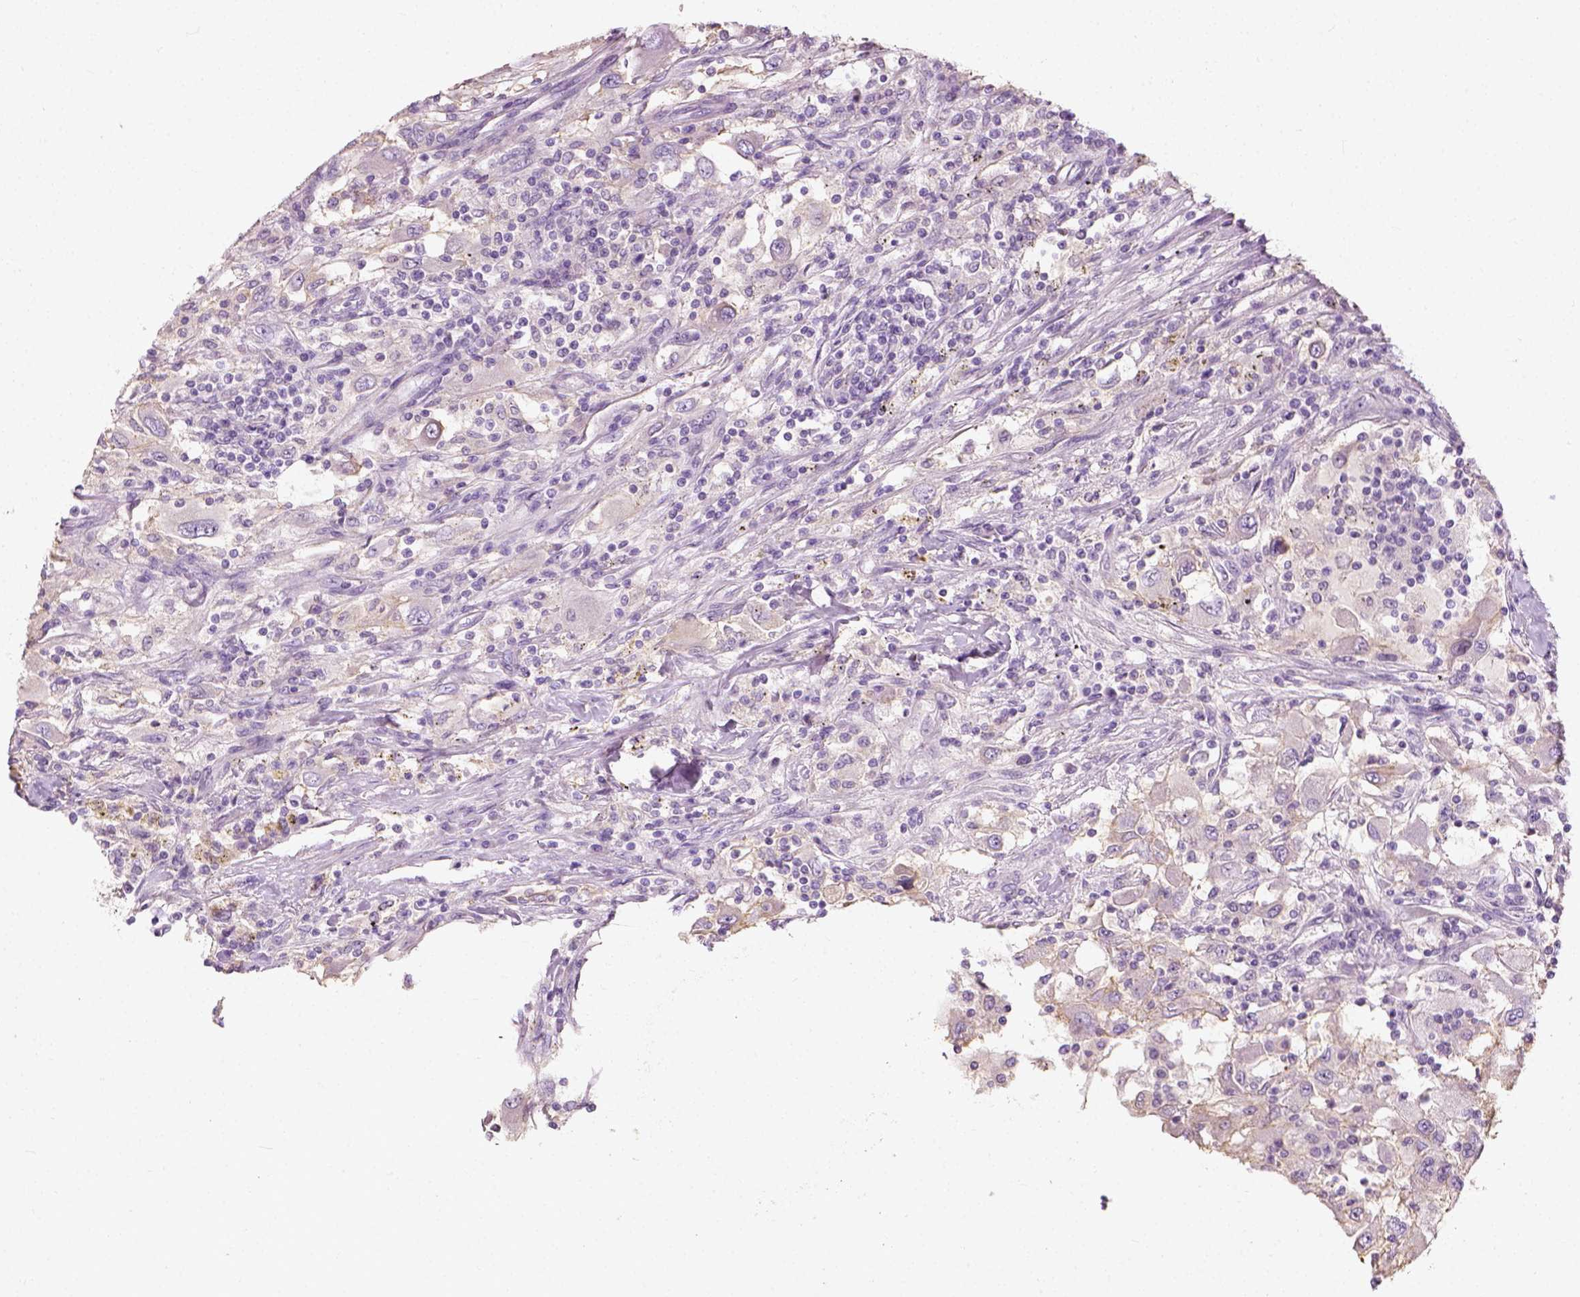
{"staining": {"intensity": "negative", "quantity": "none", "location": "none"}, "tissue": "renal cancer", "cell_type": "Tumor cells", "image_type": "cancer", "snomed": [{"axis": "morphology", "description": "Adenocarcinoma, NOS"}, {"axis": "topography", "description": "Kidney"}], "caption": "Tumor cells are negative for brown protein staining in renal cancer.", "gene": "DHCR24", "patient": {"sex": "female", "age": 67}}